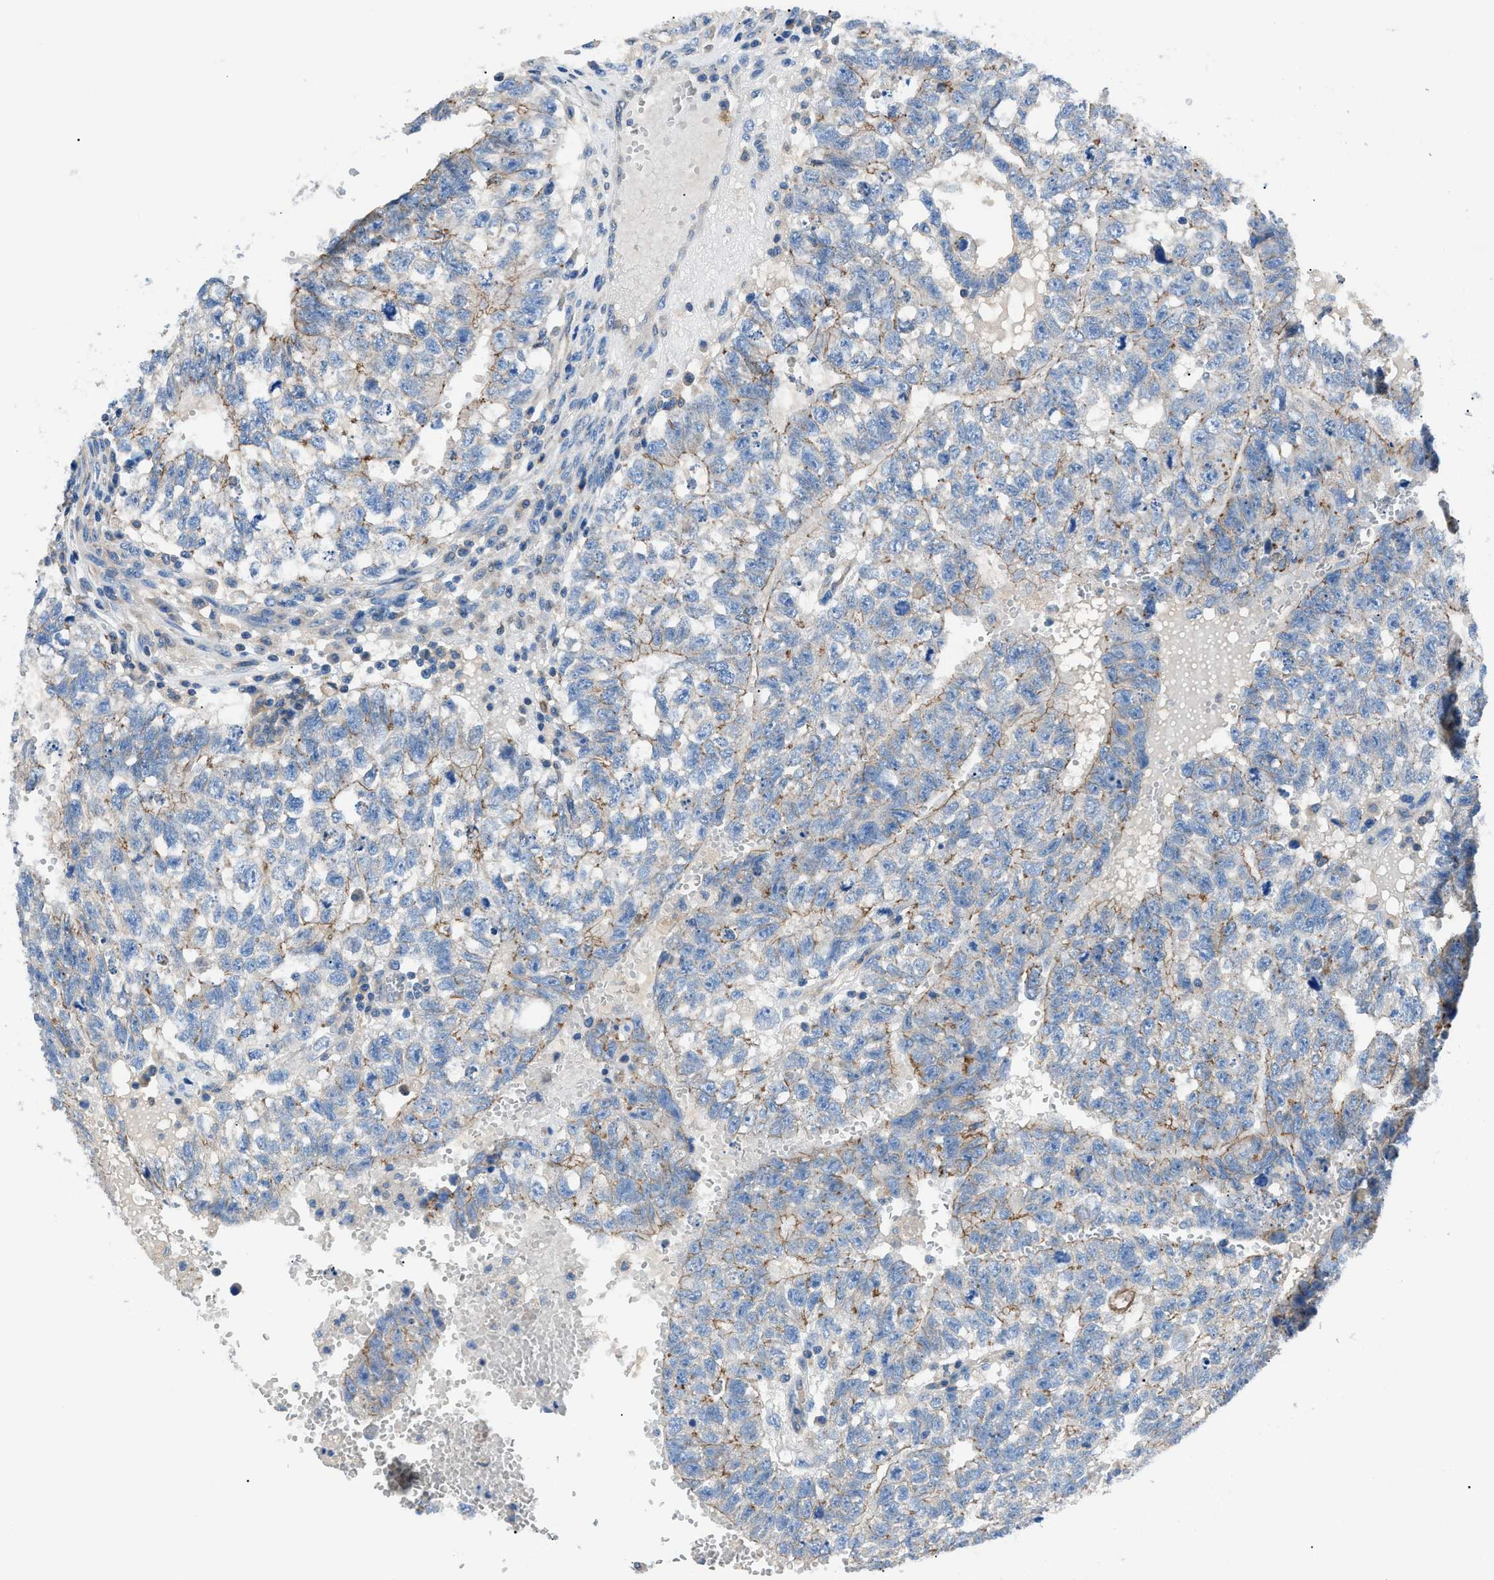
{"staining": {"intensity": "moderate", "quantity": "<25%", "location": "cytoplasmic/membranous"}, "tissue": "testis cancer", "cell_type": "Tumor cells", "image_type": "cancer", "snomed": [{"axis": "morphology", "description": "Seminoma, NOS"}, {"axis": "morphology", "description": "Carcinoma, Embryonal, NOS"}, {"axis": "topography", "description": "Testis"}], "caption": "This is an image of immunohistochemistry (IHC) staining of embryonal carcinoma (testis), which shows moderate staining in the cytoplasmic/membranous of tumor cells.", "gene": "ZDHHC24", "patient": {"sex": "male", "age": 38}}